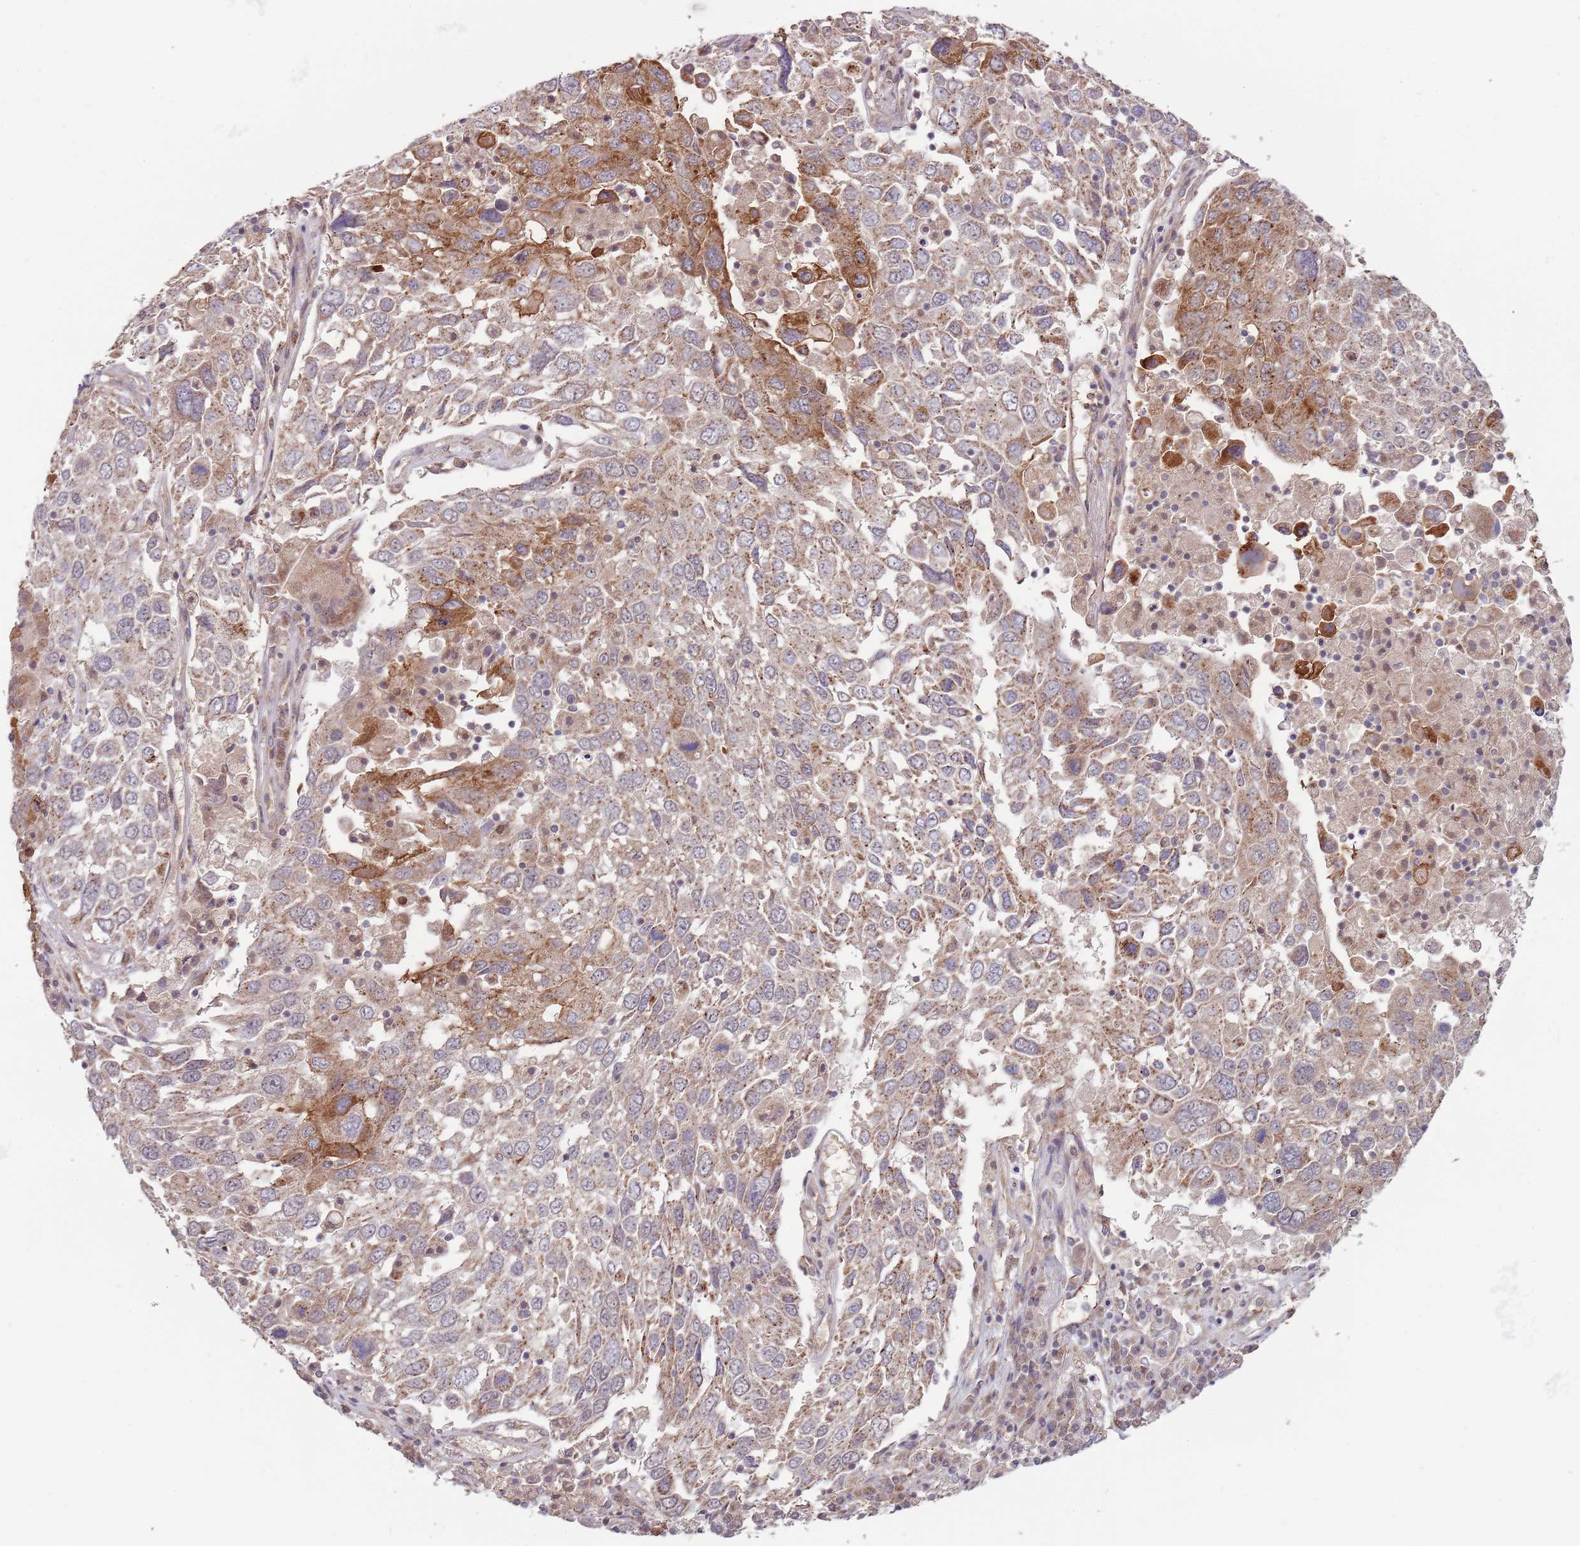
{"staining": {"intensity": "moderate", "quantity": "25%-75%", "location": "cytoplasmic/membranous"}, "tissue": "lung cancer", "cell_type": "Tumor cells", "image_type": "cancer", "snomed": [{"axis": "morphology", "description": "Squamous cell carcinoma, NOS"}, {"axis": "topography", "description": "Lung"}], "caption": "DAB immunohistochemical staining of human lung cancer (squamous cell carcinoma) shows moderate cytoplasmic/membranous protein staining in about 25%-75% of tumor cells.", "gene": "RNF181", "patient": {"sex": "male", "age": 65}}